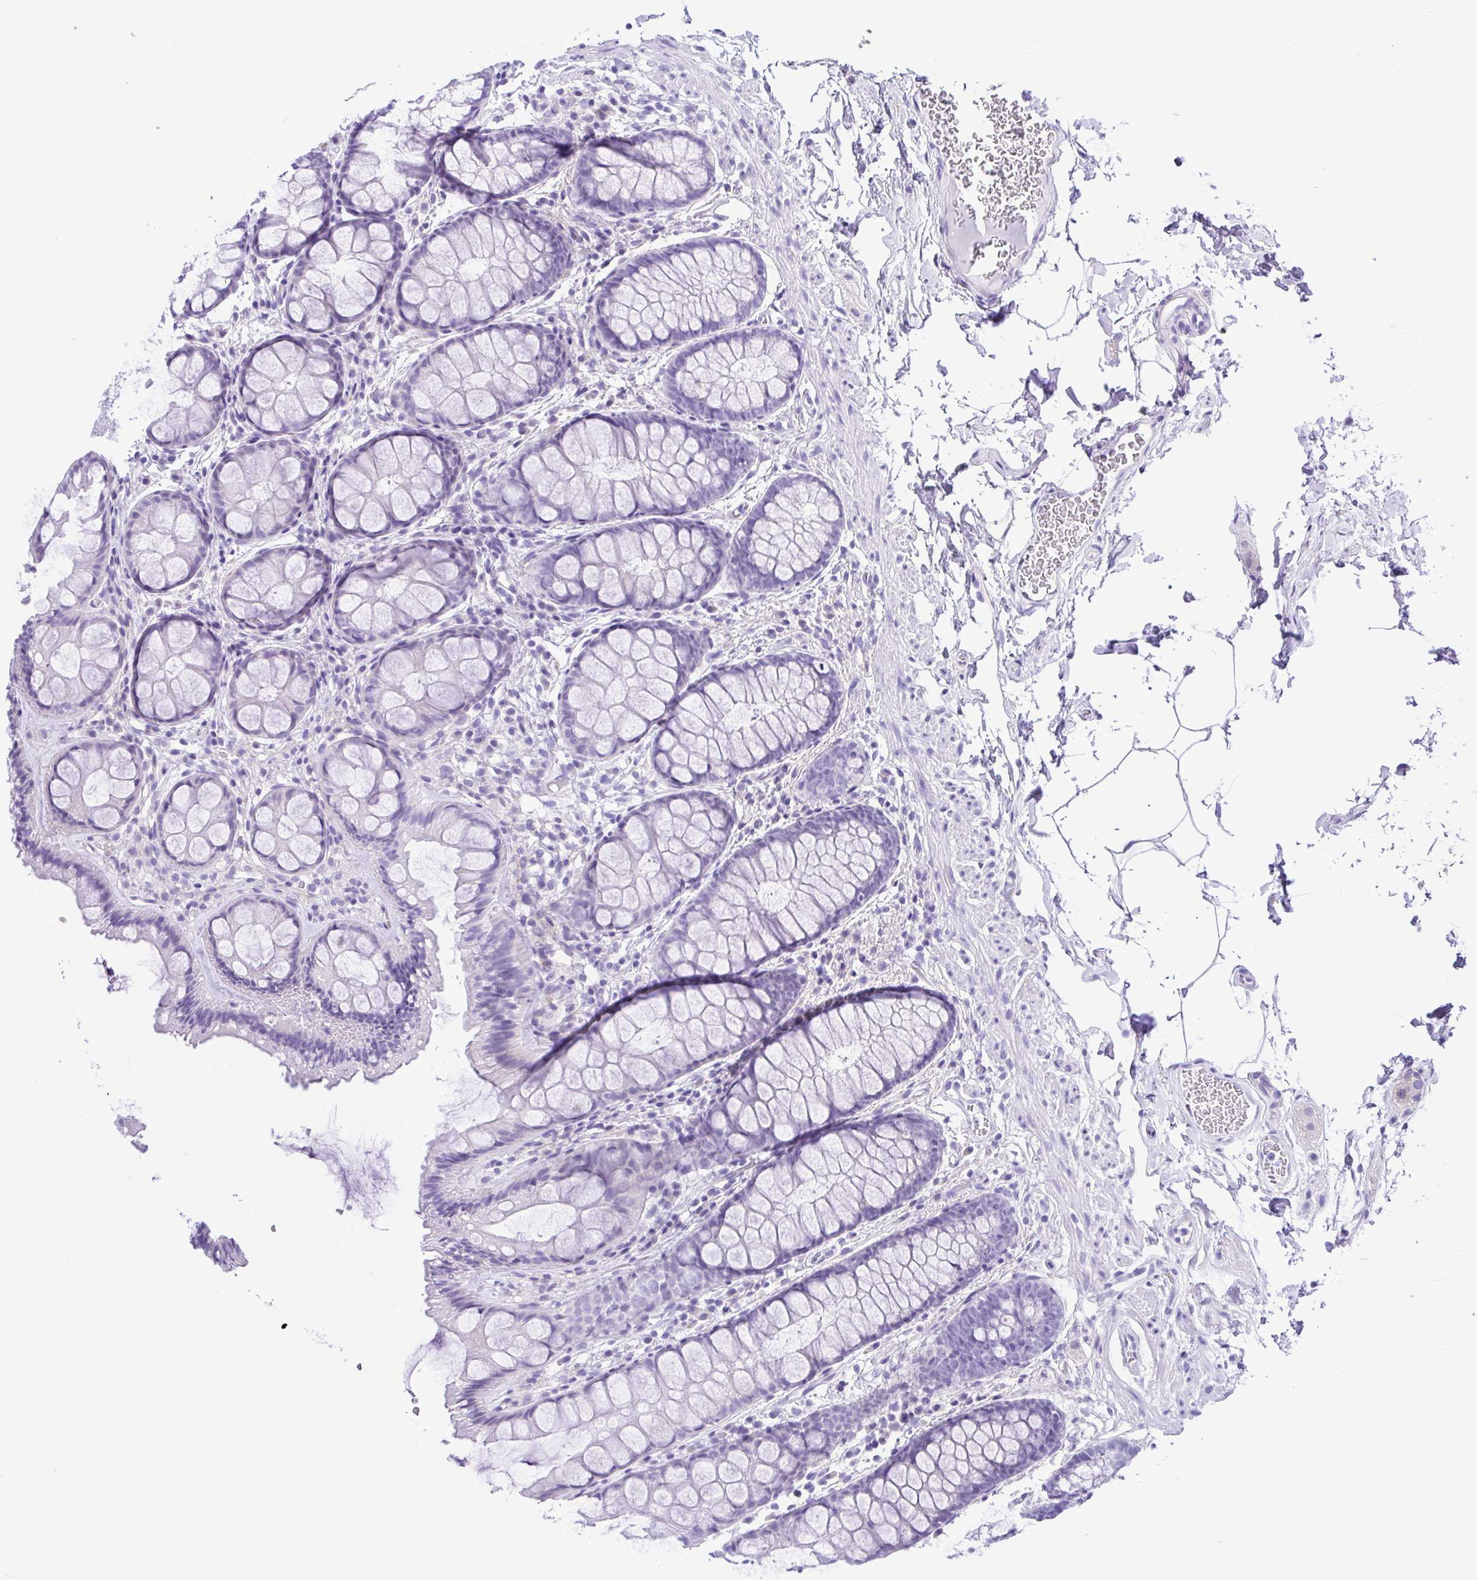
{"staining": {"intensity": "negative", "quantity": "none", "location": "none"}, "tissue": "rectum", "cell_type": "Glandular cells", "image_type": "normal", "snomed": [{"axis": "morphology", "description": "Normal tissue, NOS"}, {"axis": "topography", "description": "Rectum"}], "caption": "An IHC histopathology image of unremarkable rectum is shown. There is no staining in glandular cells of rectum.", "gene": "PAK3", "patient": {"sex": "female", "age": 62}}